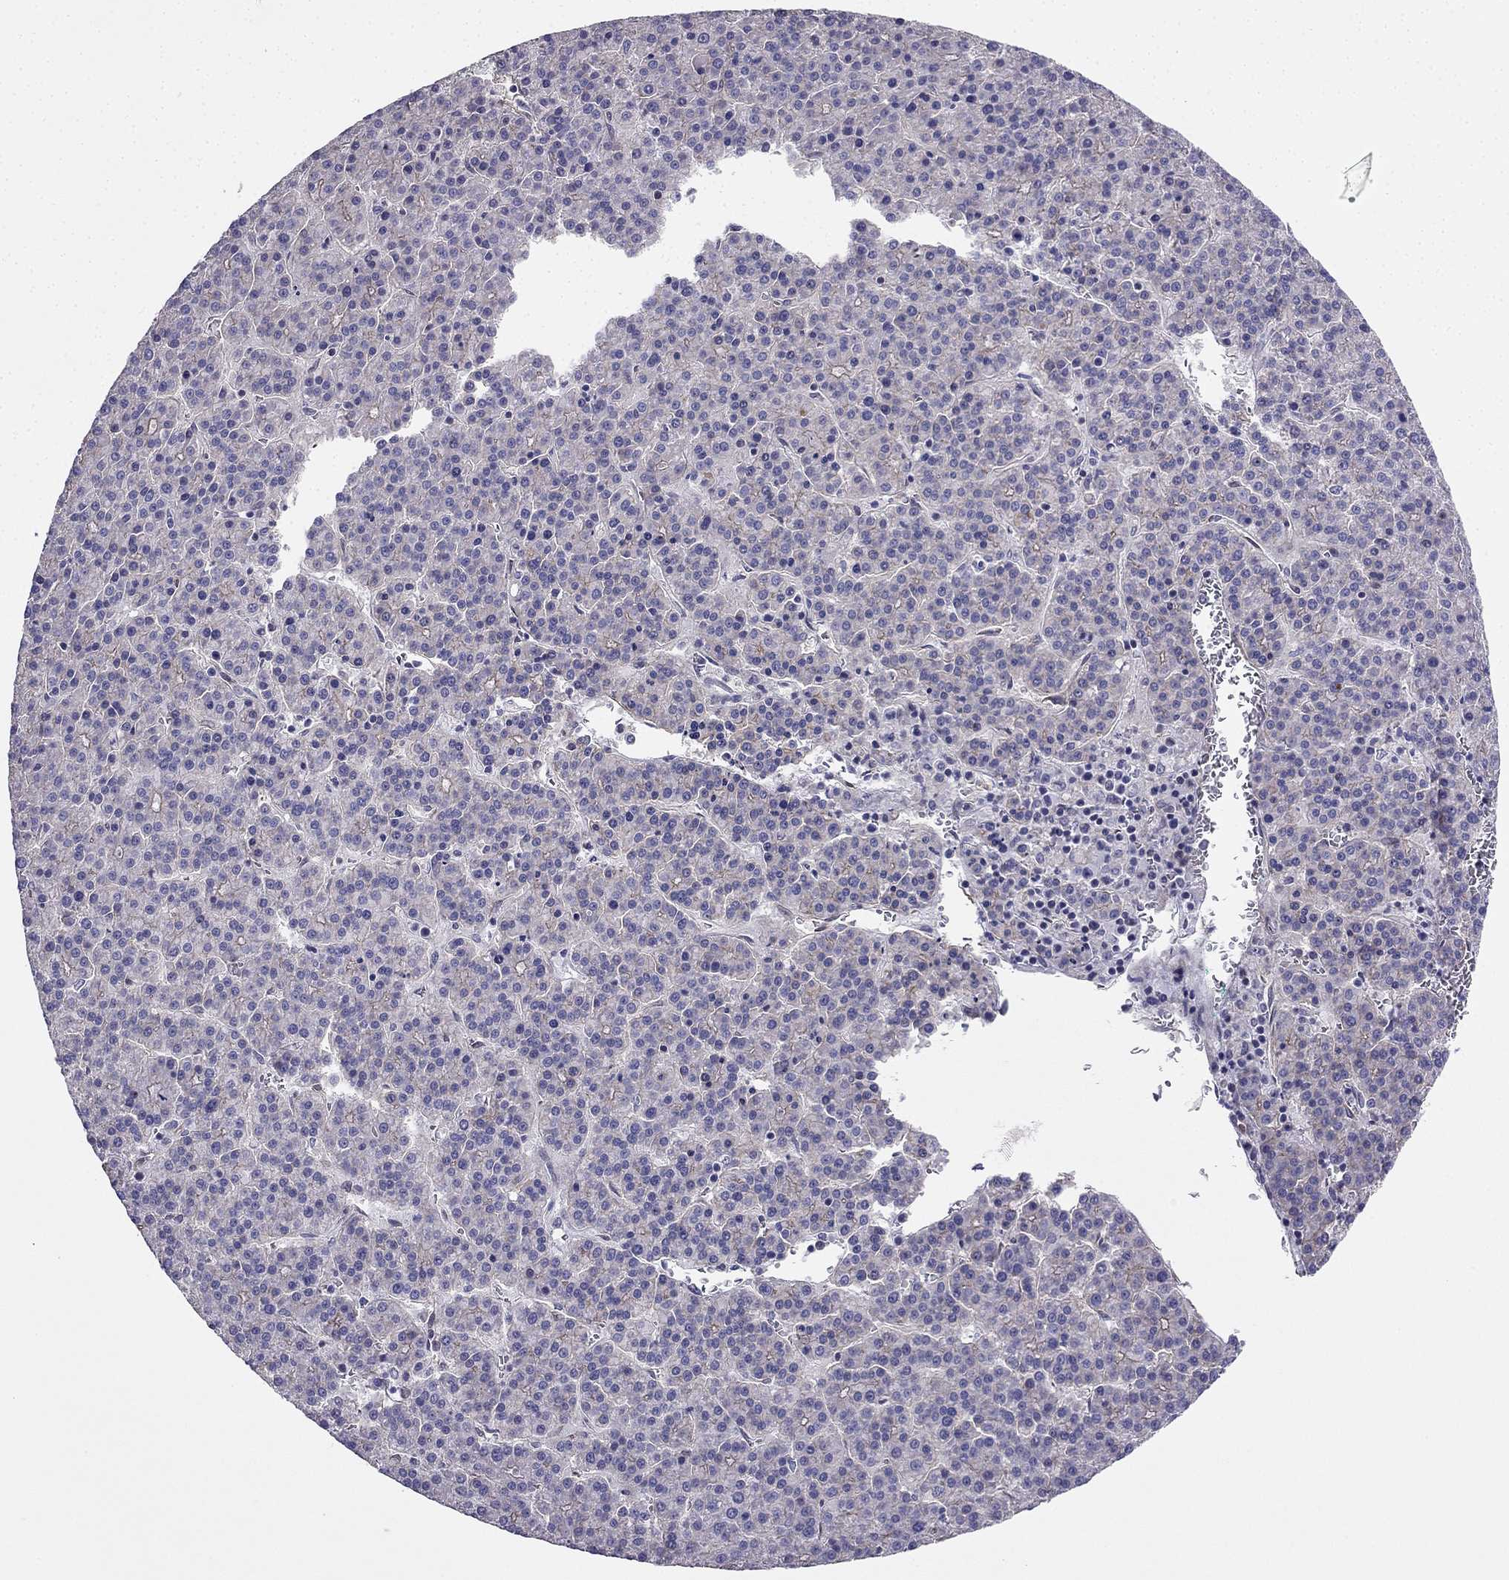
{"staining": {"intensity": "negative", "quantity": "none", "location": "none"}, "tissue": "liver cancer", "cell_type": "Tumor cells", "image_type": "cancer", "snomed": [{"axis": "morphology", "description": "Carcinoma, Hepatocellular, NOS"}, {"axis": "topography", "description": "Liver"}], "caption": "Liver cancer was stained to show a protein in brown. There is no significant staining in tumor cells.", "gene": "ENOX1", "patient": {"sex": "female", "age": 58}}